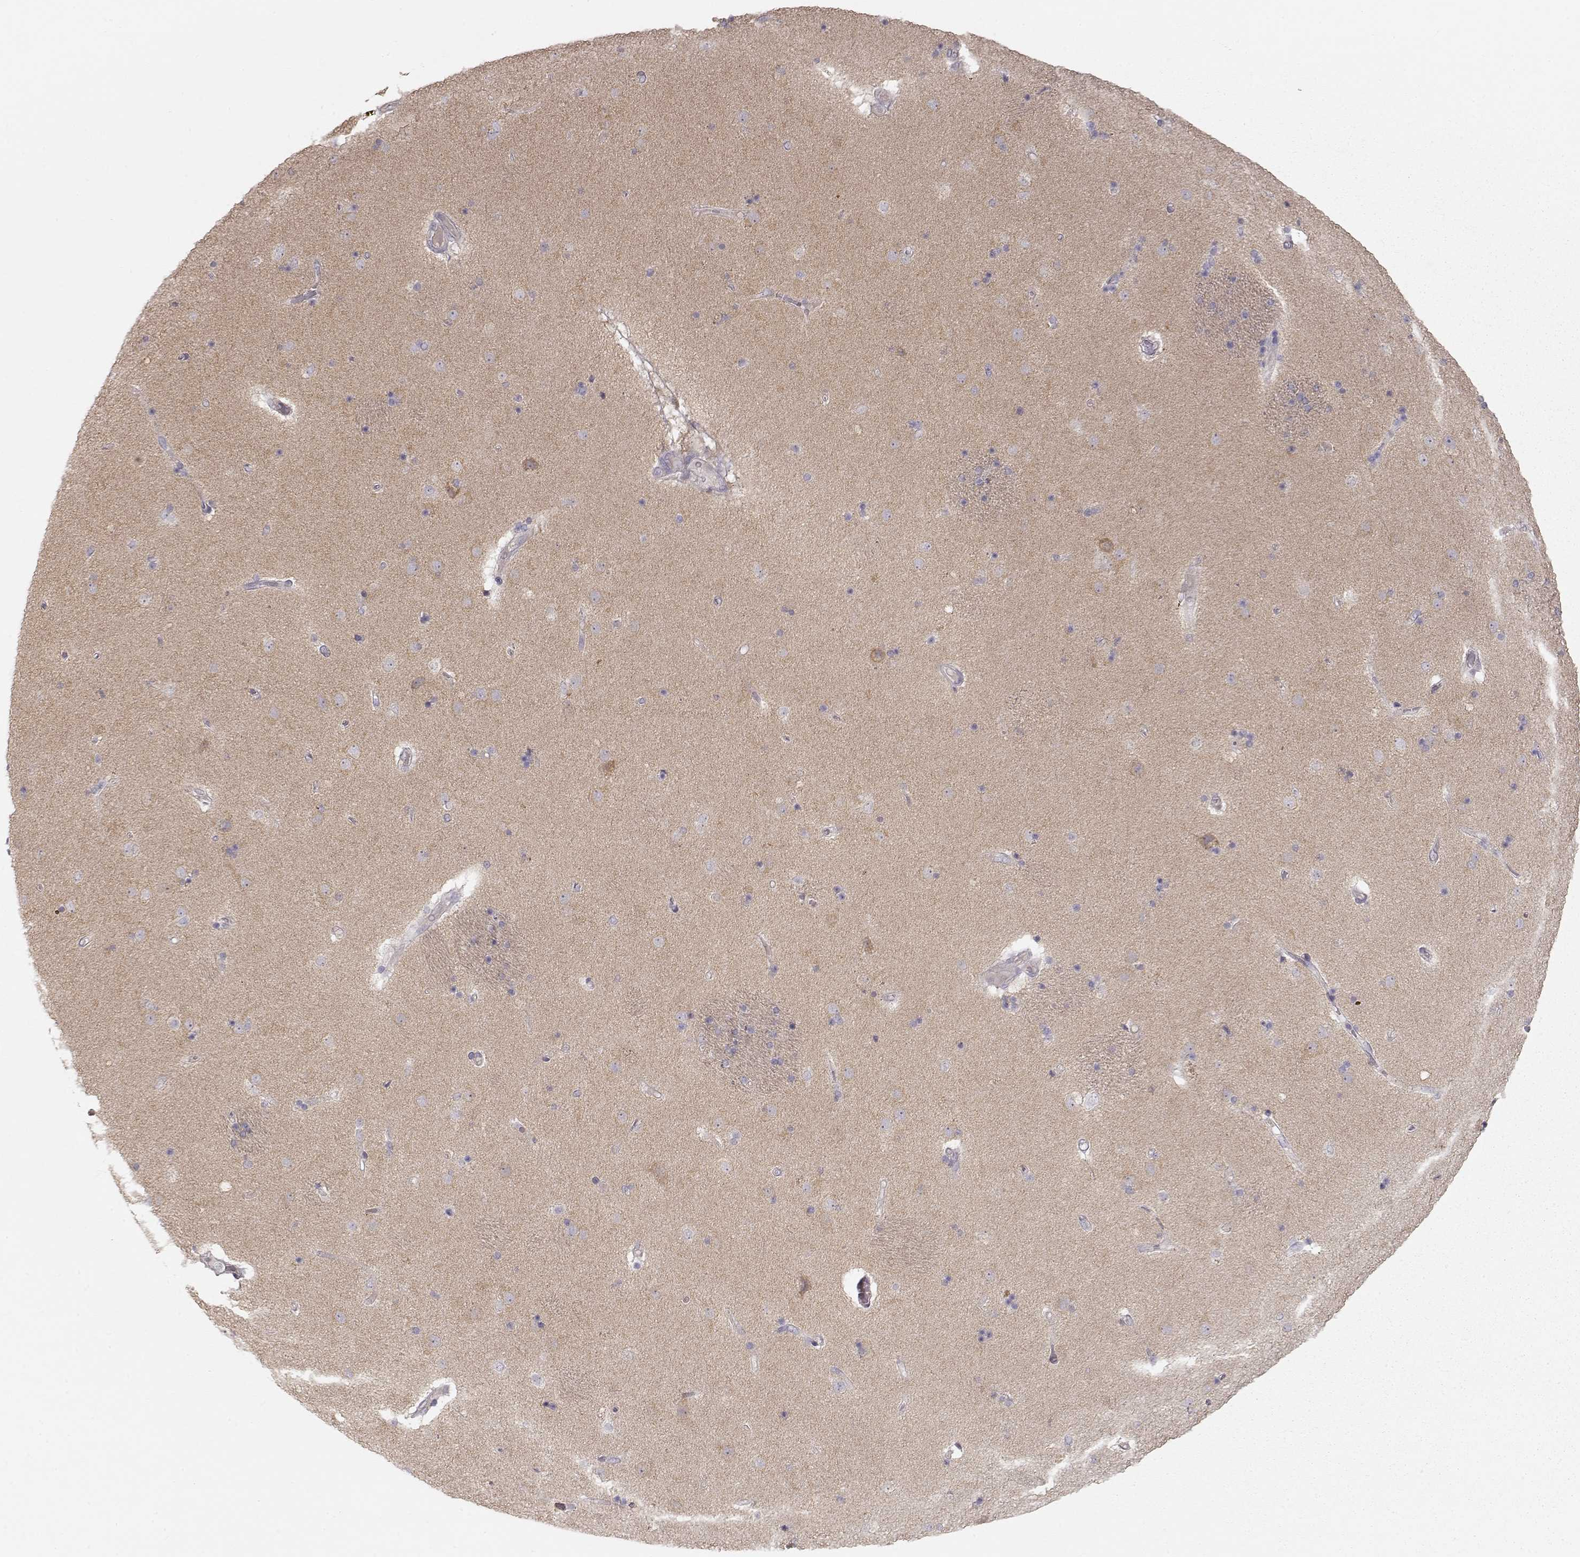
{"staining": {"intensity": "weak", "quantity": "25%-75%", "location": "cytoplasmic/membranous"}, "tissue": "caudate", "cell_type": "Glial cells", "image_type": "normal", "snomed": [{"axis": "morphology", "description": "Normal tissue, NOS"}, {"axis": "topography", "description": "Lateral ventricle wall"}], "caption": "A high-resolution histopathology image shows immunohistochemistry (IHC) staining of benign caudate, which exhibits weak cytoplasmic/membranous staining in about 25%-75% of glial cells.", "gene": "ARHGAP8", "patient": {"sex": "male", "age": 54}}